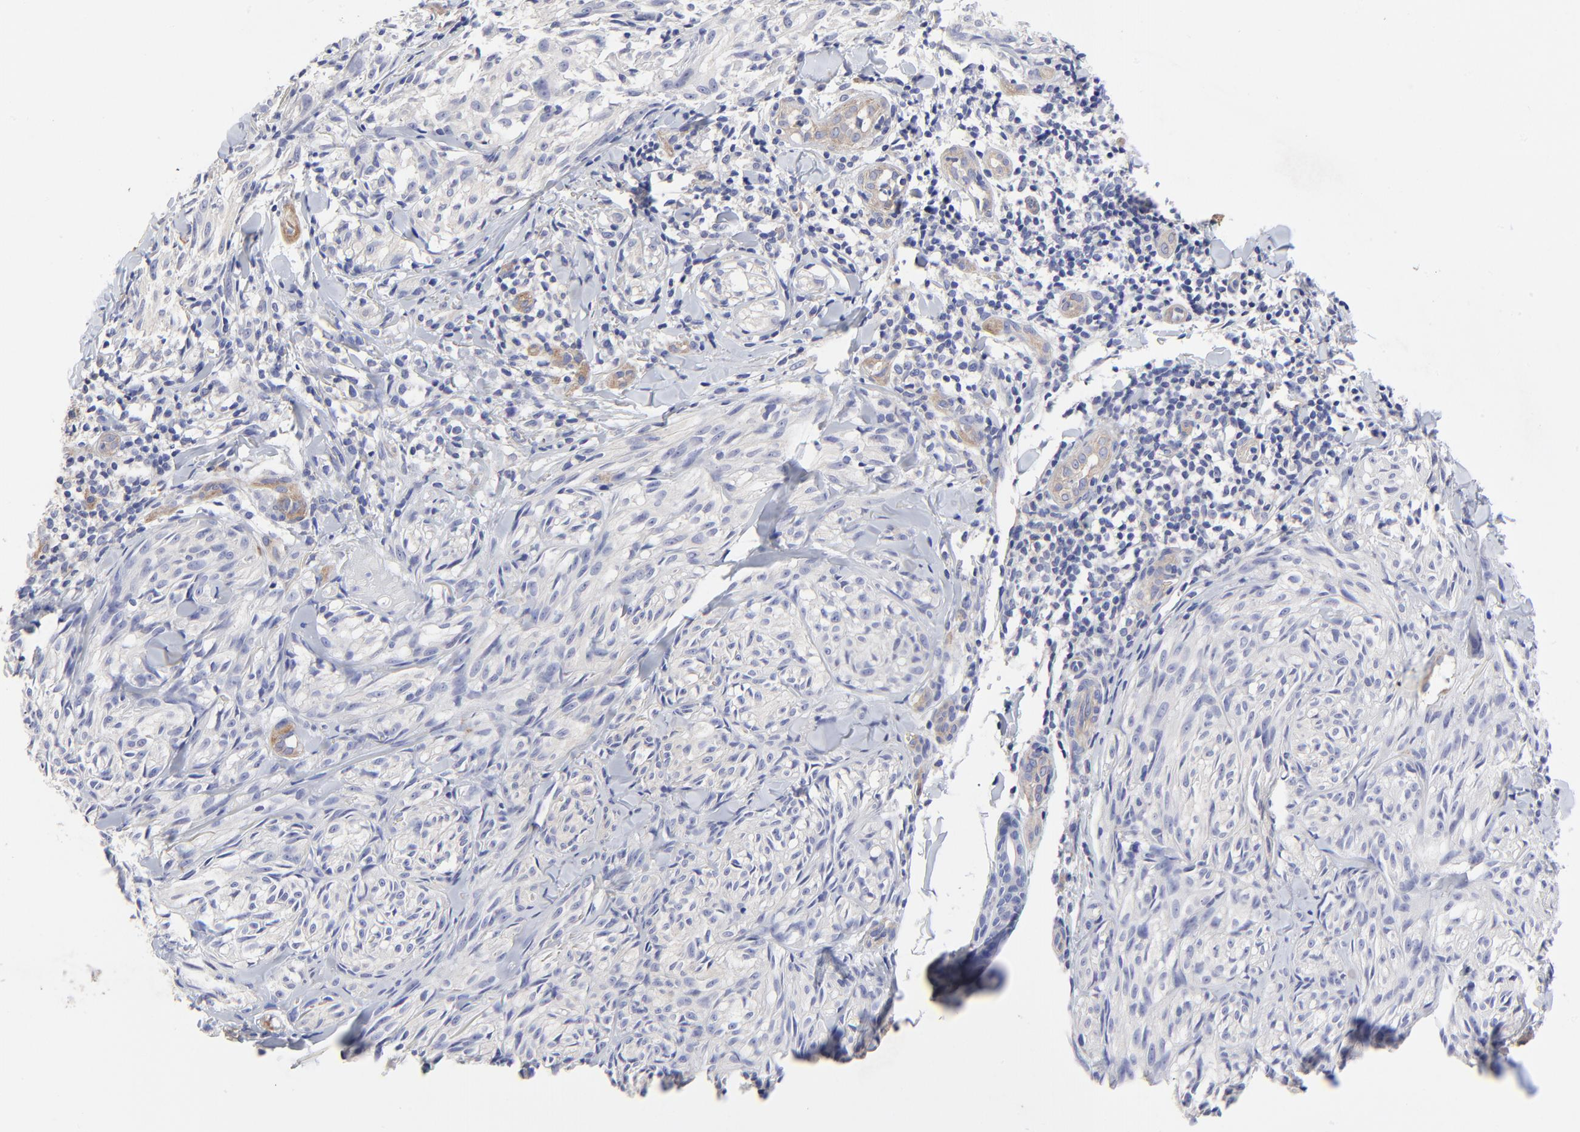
{"staining": {"intensity": "negative", "quantity": "none", "location": "none"}, "tissue": "melanoma", "cell_type": "Tumor cells", "image_type": "cancer", "snomed": [{"axis": "morphology", "description": "Malignant melanoma, Metastatic site"}, {"axis": "topography", "description": "Skin"}], "caption": "A micrograph of malignant melanoma (metastatic site) stained for a protein demonstrates no brown staining in tumor cells.", "gene": "SULF2", "patient": {"sex": "female", "age": 66}}